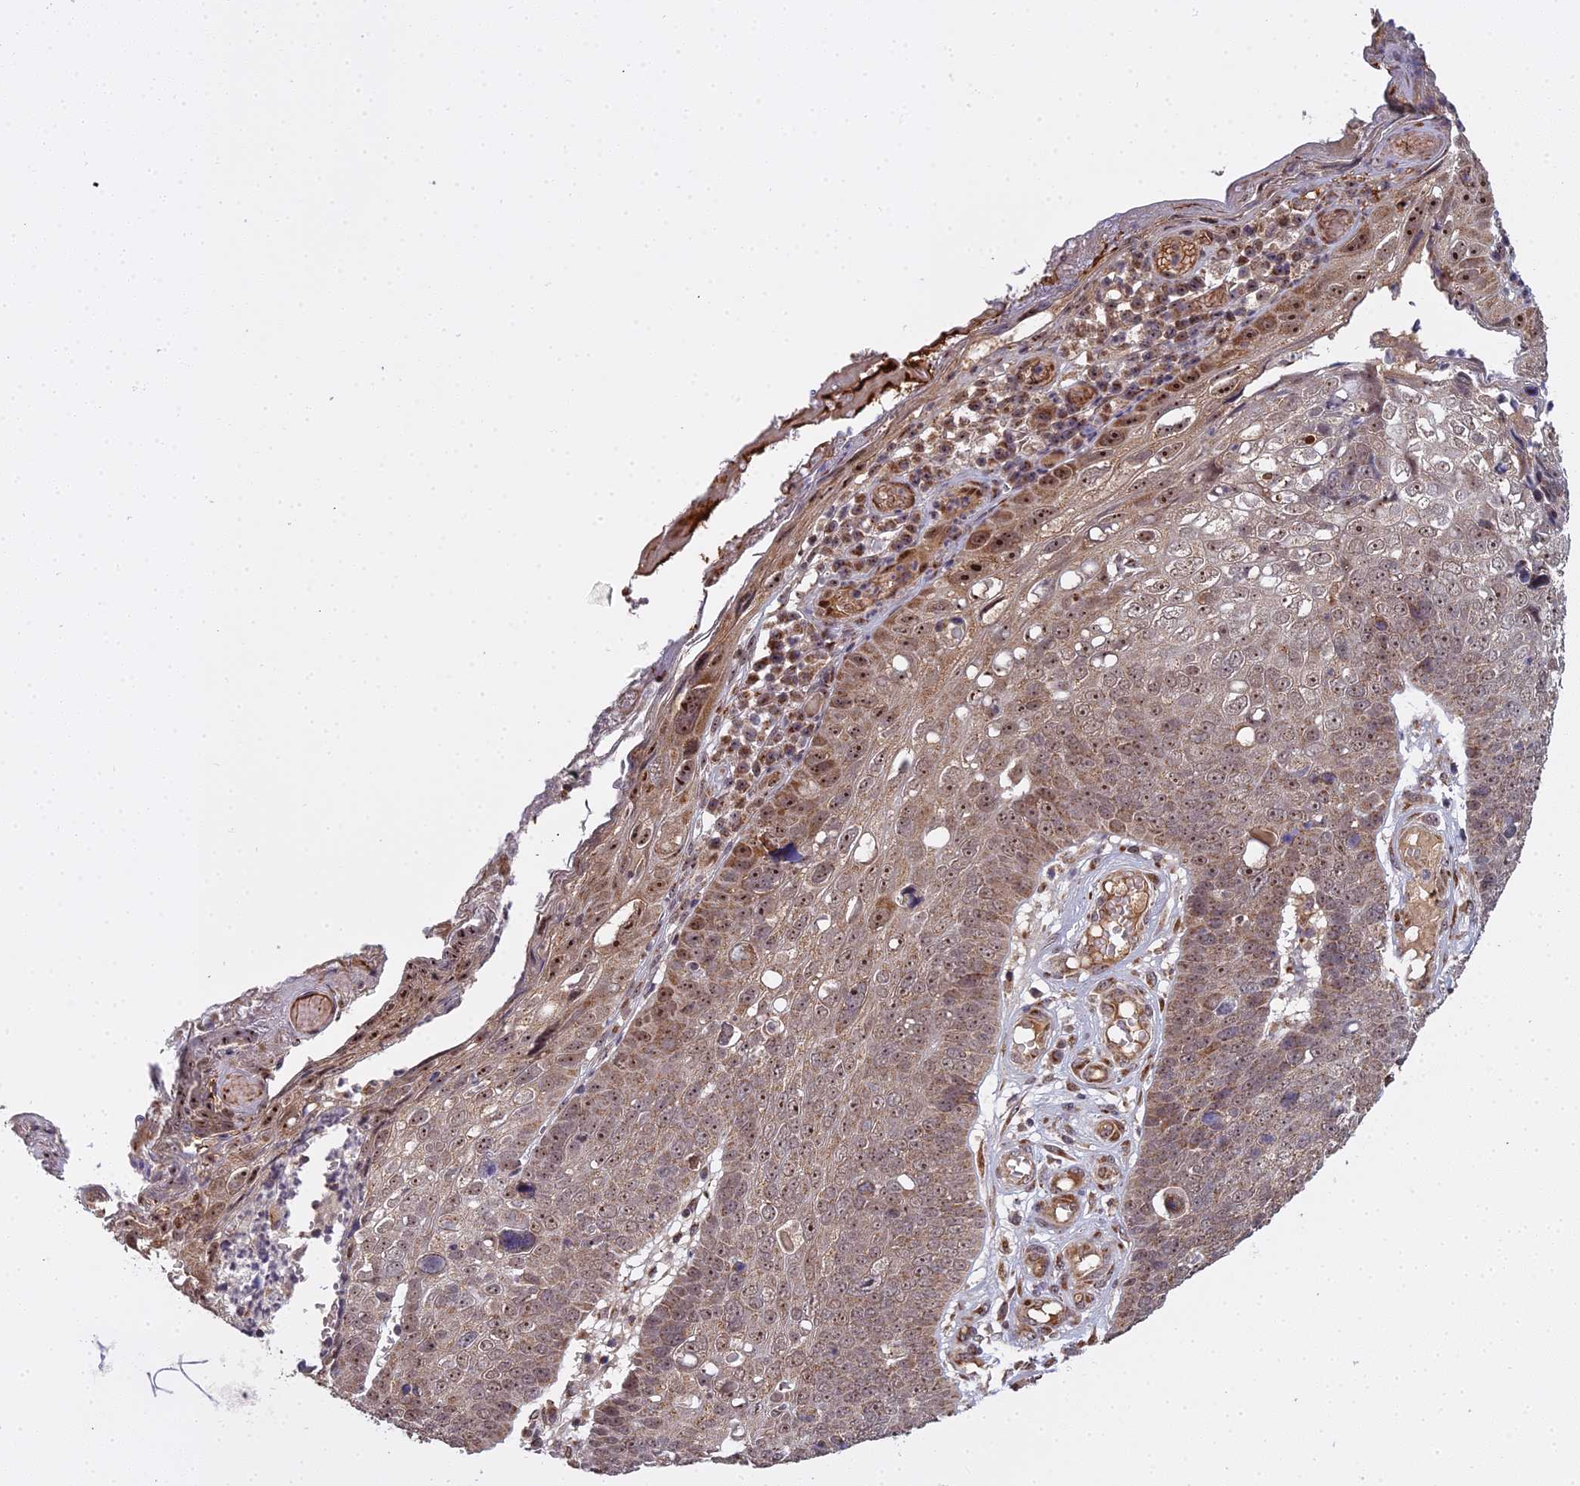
{"staining": {"intensity": "moderate", "quantity": ">75%", "location": "cytoplasmic/membranous,nuclear"}, "tissue": "skin cancer", "cell_type": "Tumor cells", "image_type": "cancer", "snomed": [{"axis": "morphology", "description": "Squamous cell carcinoma, NOS"}, {"axis": "topography", "description": "Skin"}], "caption": "Immunohistochemistry (DAB (3,3'-diaminobenzidine)) staining of human skin cancer demonstrates moderate cytoplasmic/membranous and nuclear protein expression in approximately >75% of tumor cells. (DAB (3,3'-diaminobenzidine) IHC, brown staining for protein, blue staining for nuclei).", "gene": "MEOX1", "patient": {"sex": "male", "age": 71}}